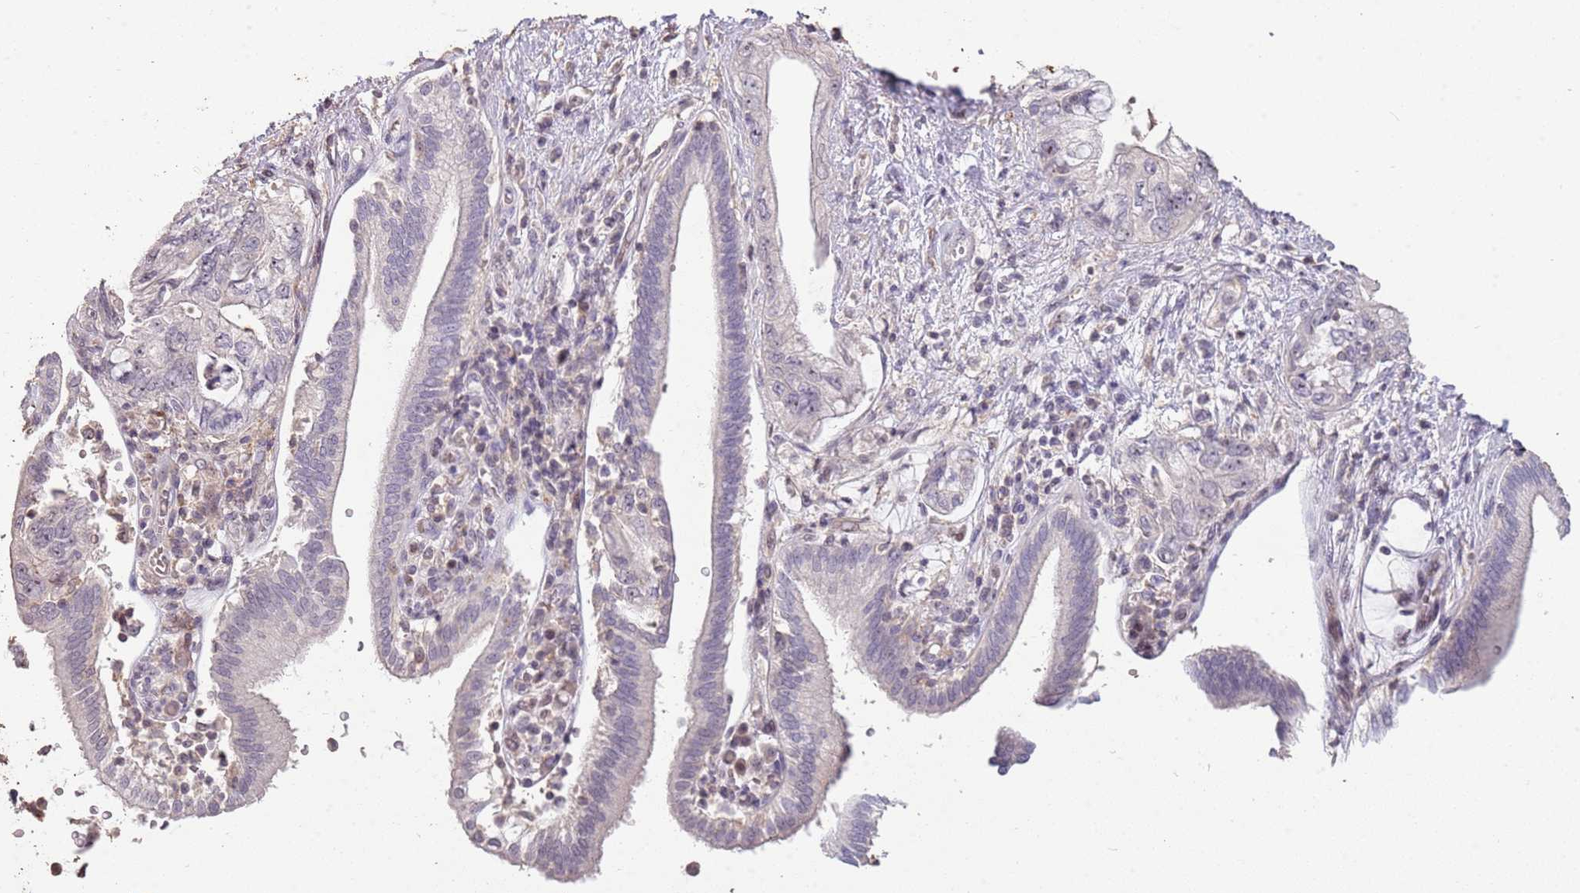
{"staining": {"intensity": "negative", "quantity": "none", "location": "none"}, "tissue": "pancreatic cancer", "cell_type": "Tumor cells", "image_type": "cancer", "snomed": [{"axis": "morphology", "description": "Adenocarcinoma, NOS"}, {"axis": "topography", "description": "Pancreas"}], "caption": "The IHC micrograph has no significant expression in tumor cells of pancreatic cancer tissue.", "gene": "ADTRP", "patient": {"sex": "female", "age": 73}}